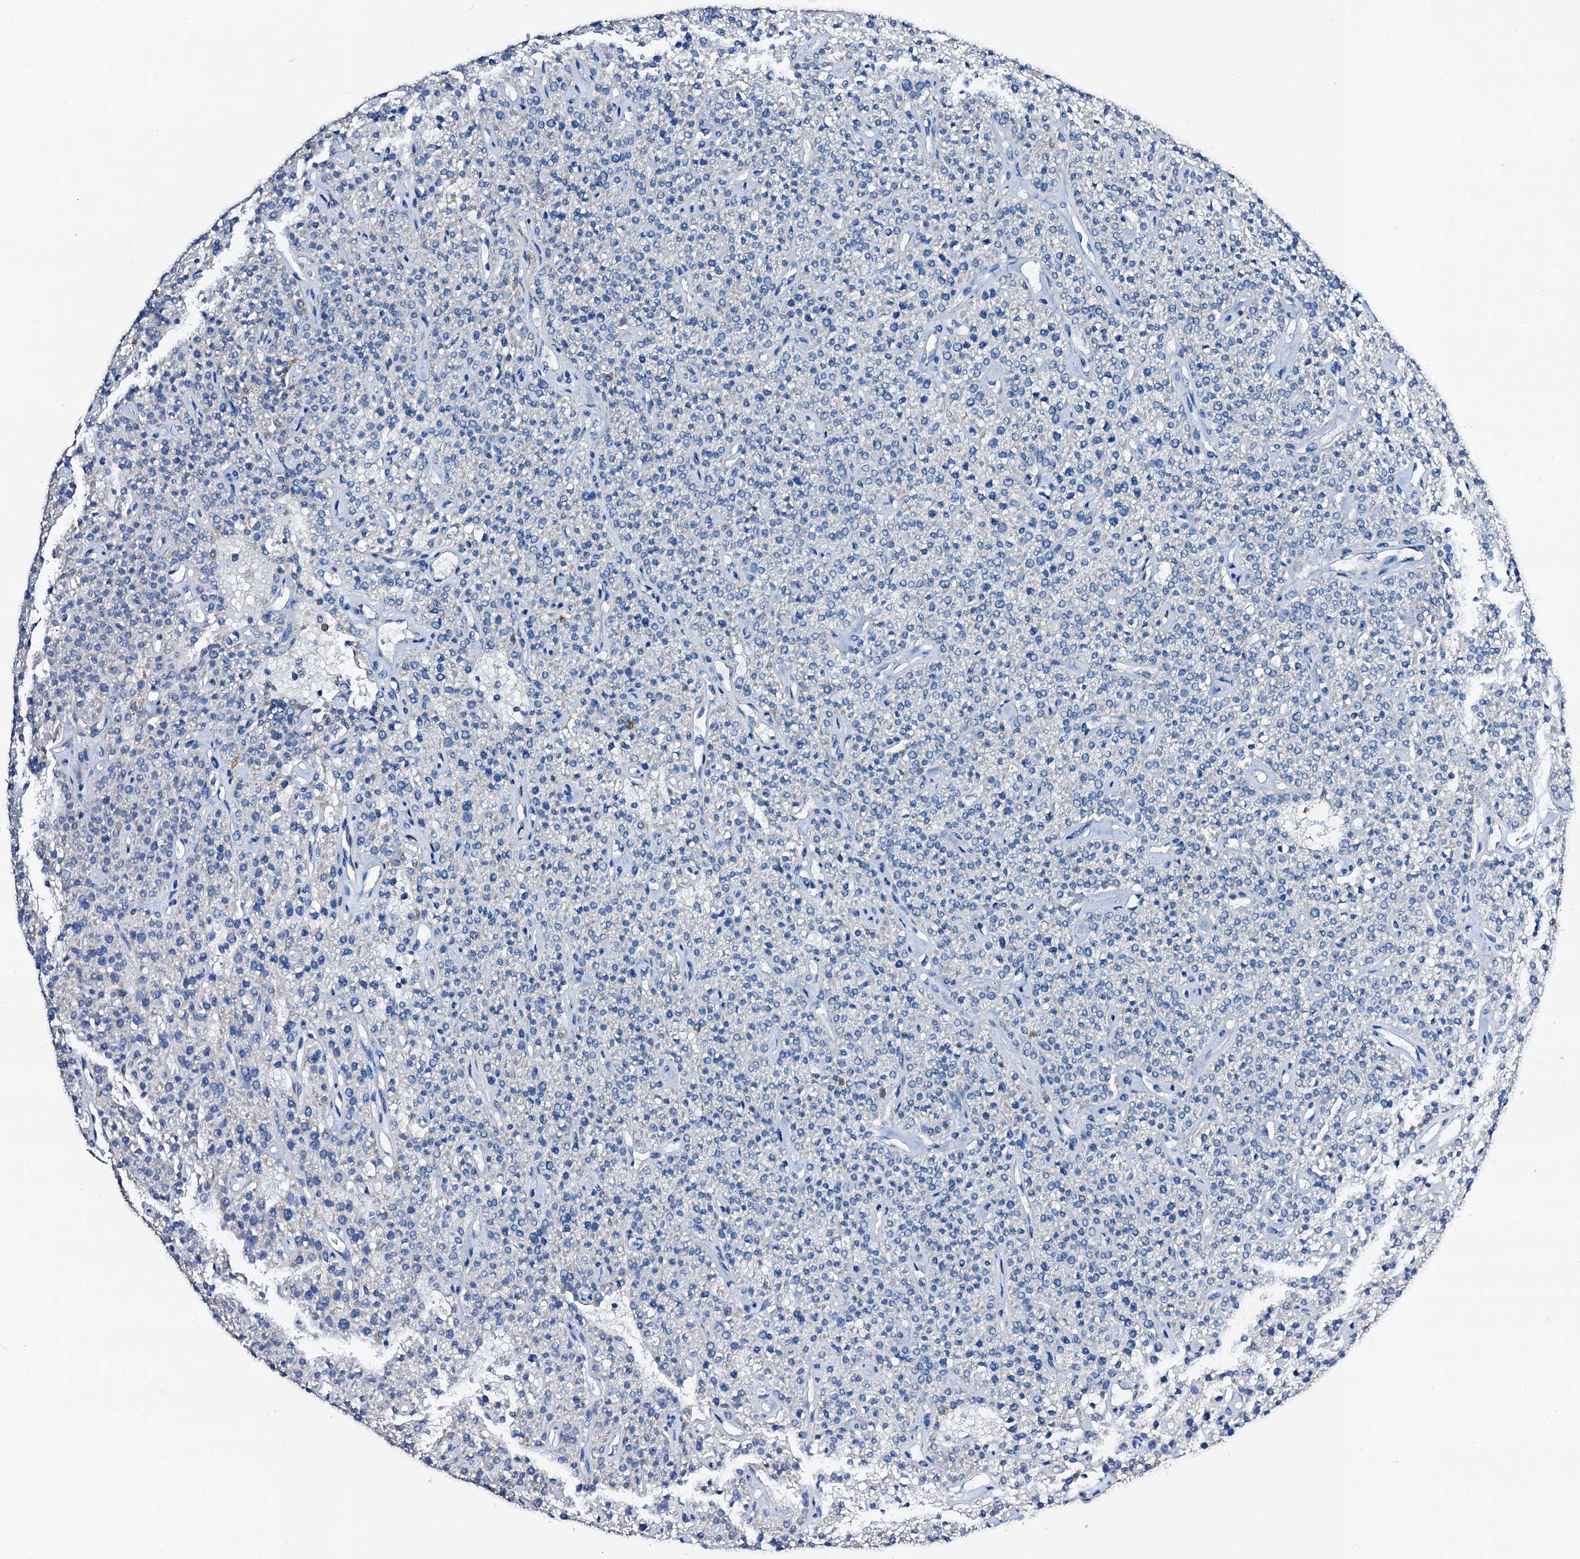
{"staining": {"intensity": "negative", "quantity": "none", "location": "none"}, "tissue": "parathyroid gland", "cell_type": "Glandular cells", "image_type": "normal", "snomed": [{"axis": "morphology", "description": "Normal tissue, NOS"}, {"axis": "topography", "description": "Parathyroid gland"}], "caption": "The immunohistochemistry (IHC) micrograph has no significant positivity in glandular cells of parathyroid gland.", "gene": "FREM3", "patient": {"sex": "male", "age": 46}}